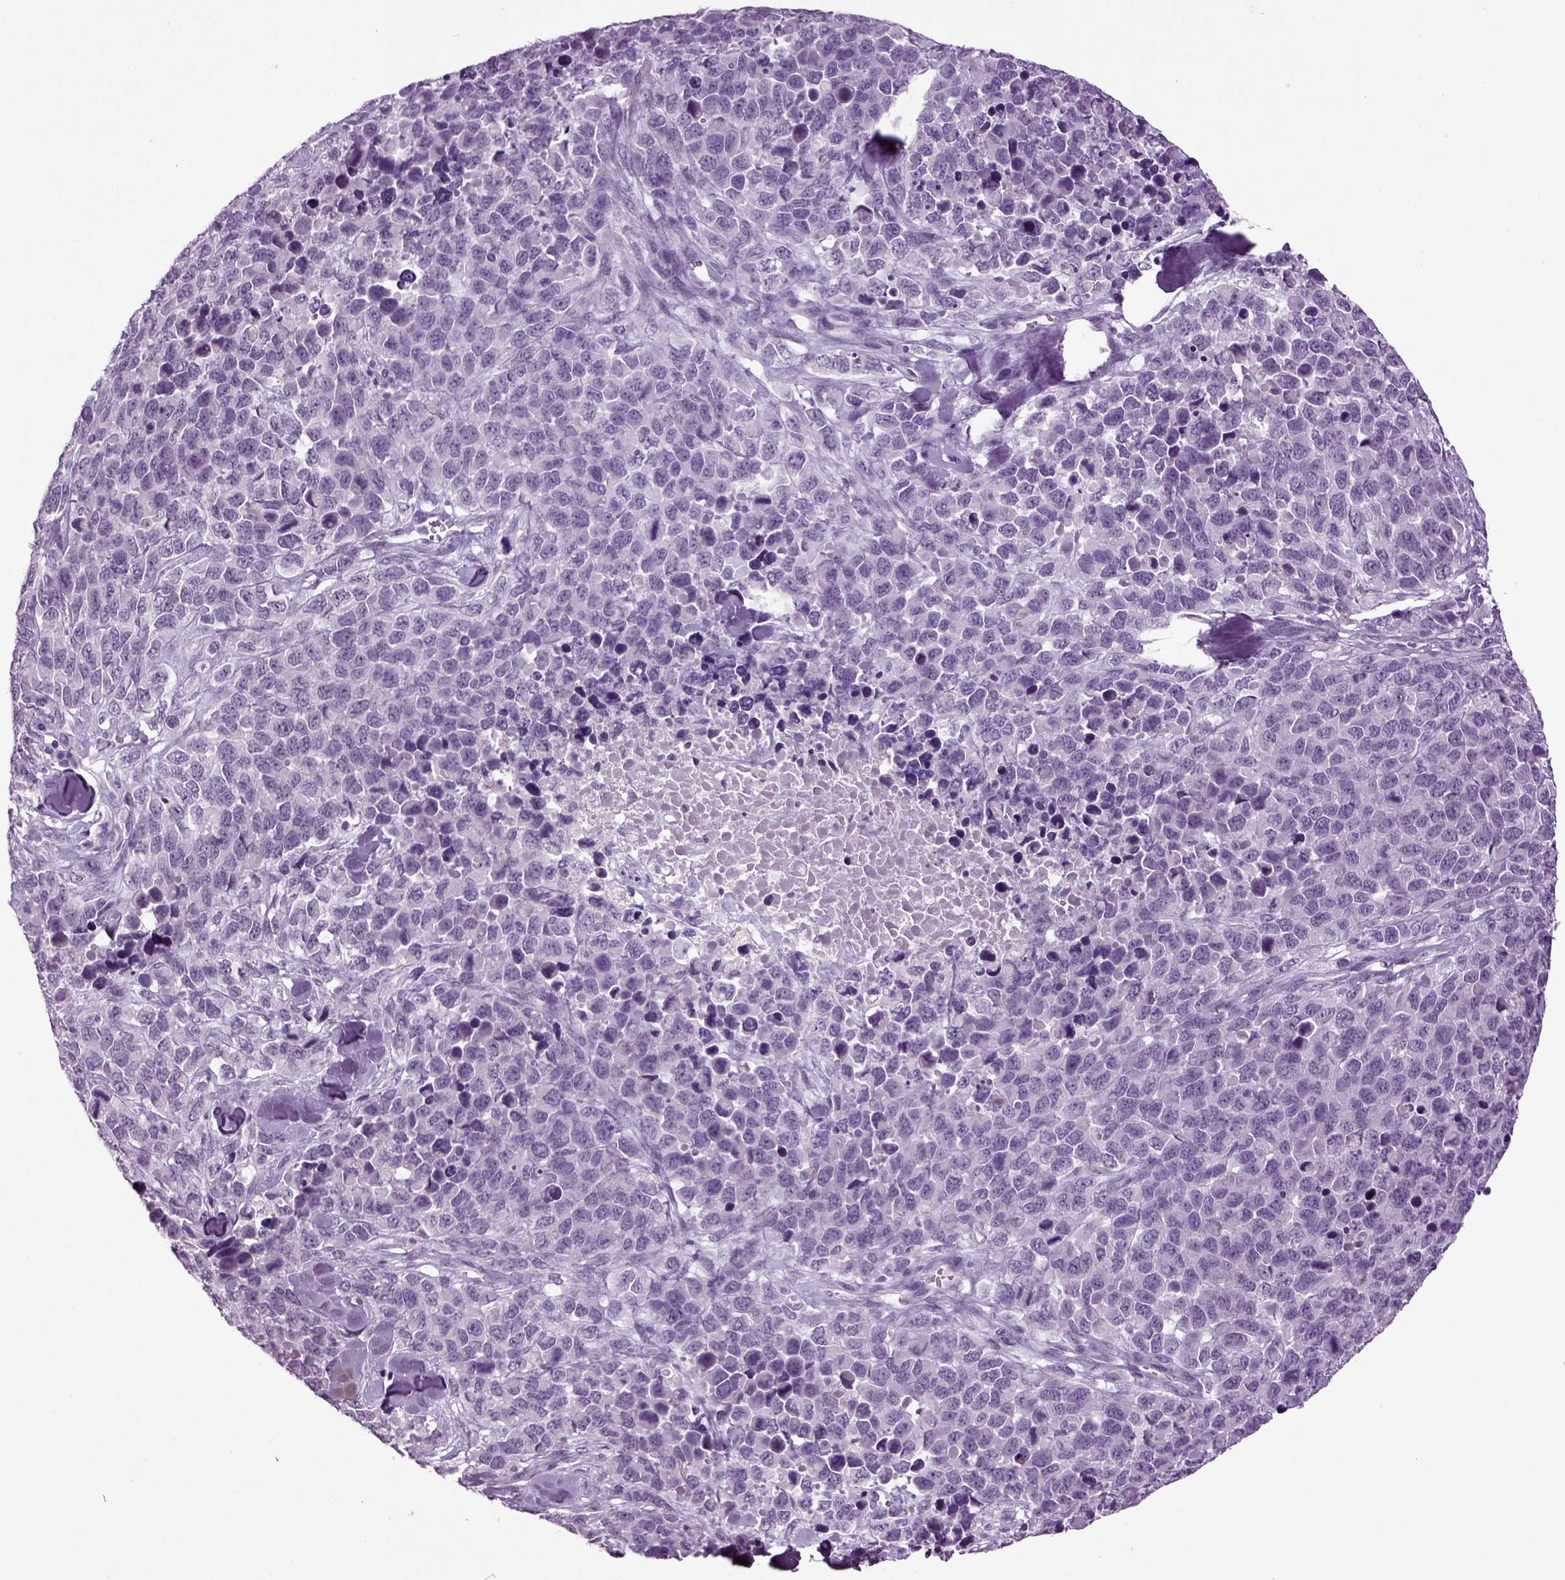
{"staining": {"intensity": "negative", "quantity": "none", "location": "none"}, "tissue": "melanoma", "cell_type": "Tumor cells", "image_type": "cancer", "snomed": [{"axis": "morphology", "description": "Malignant melanoma, Metastatic site"}, {"axis": "topography", "description": "Skin"}], "caption": "Immunohistochemistry micrograph of neoplastic tissue: melanoma stained with DAB (3,3'-diaminobenzidine) reveals no significant protein positivity in tumor cells. (IHC, brightfield microscopy, high magnification).", "gene": "SLC17A6", "patient": {"sex": "male", "age": 84}}